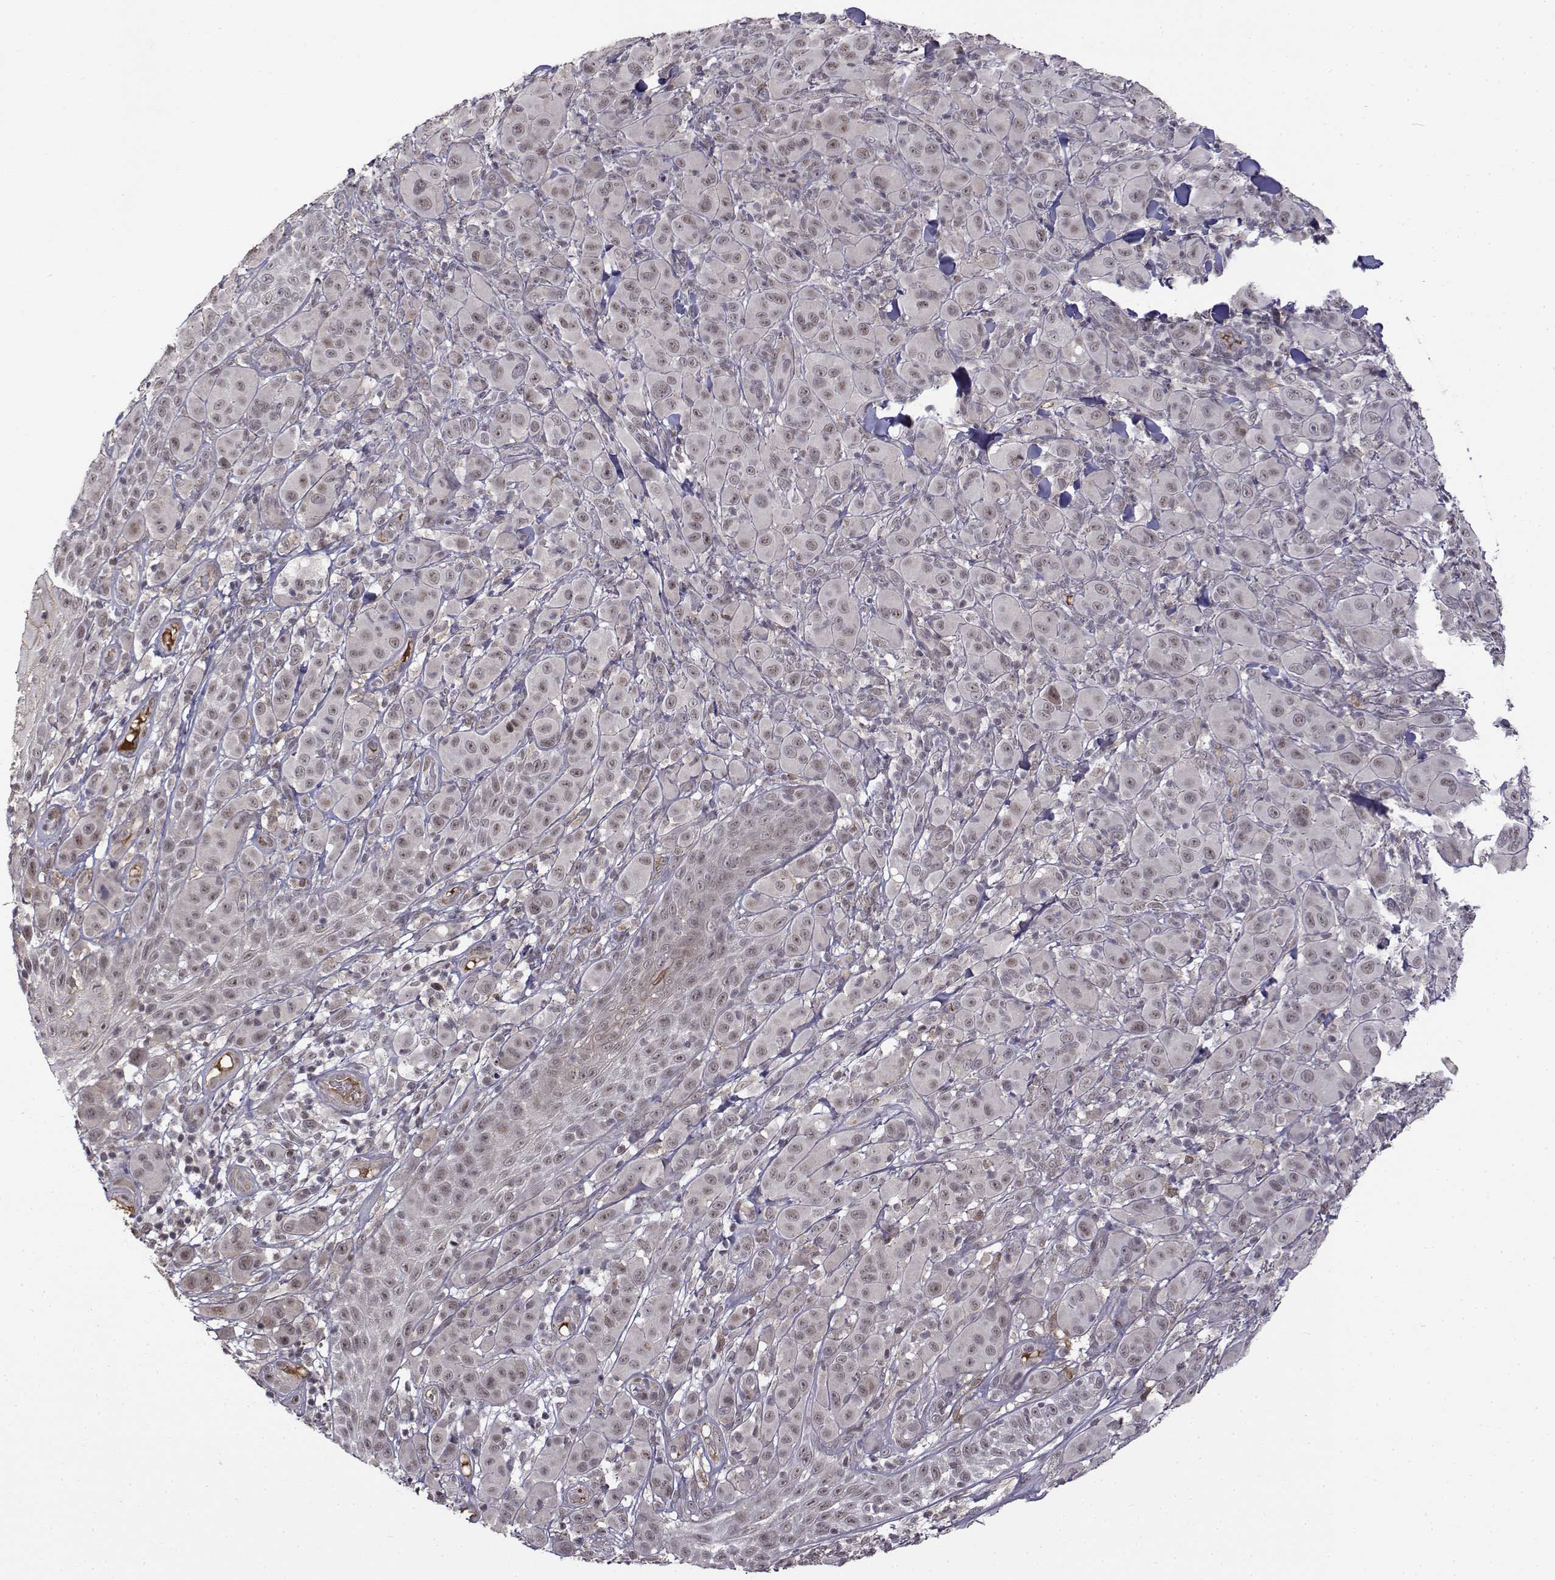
{"staining": {"intensity": "negative", "quantity": "none", "location": "none"}, "tissue": "melanoma", "cell_type": "Tumor cells", "image_type": "cancer", "snomed": [{"axis": "morphology", "description": "Malignant melanoma, NOS"}, {"axis": "topography", "description": "Skin"}], "caption": "This is an immunohistochemistry (IHC) image of human melanoma. There is no positivity in tumor cells.", "gene": "ITGA7", "patient": {"sex": "female", "age": 87}}